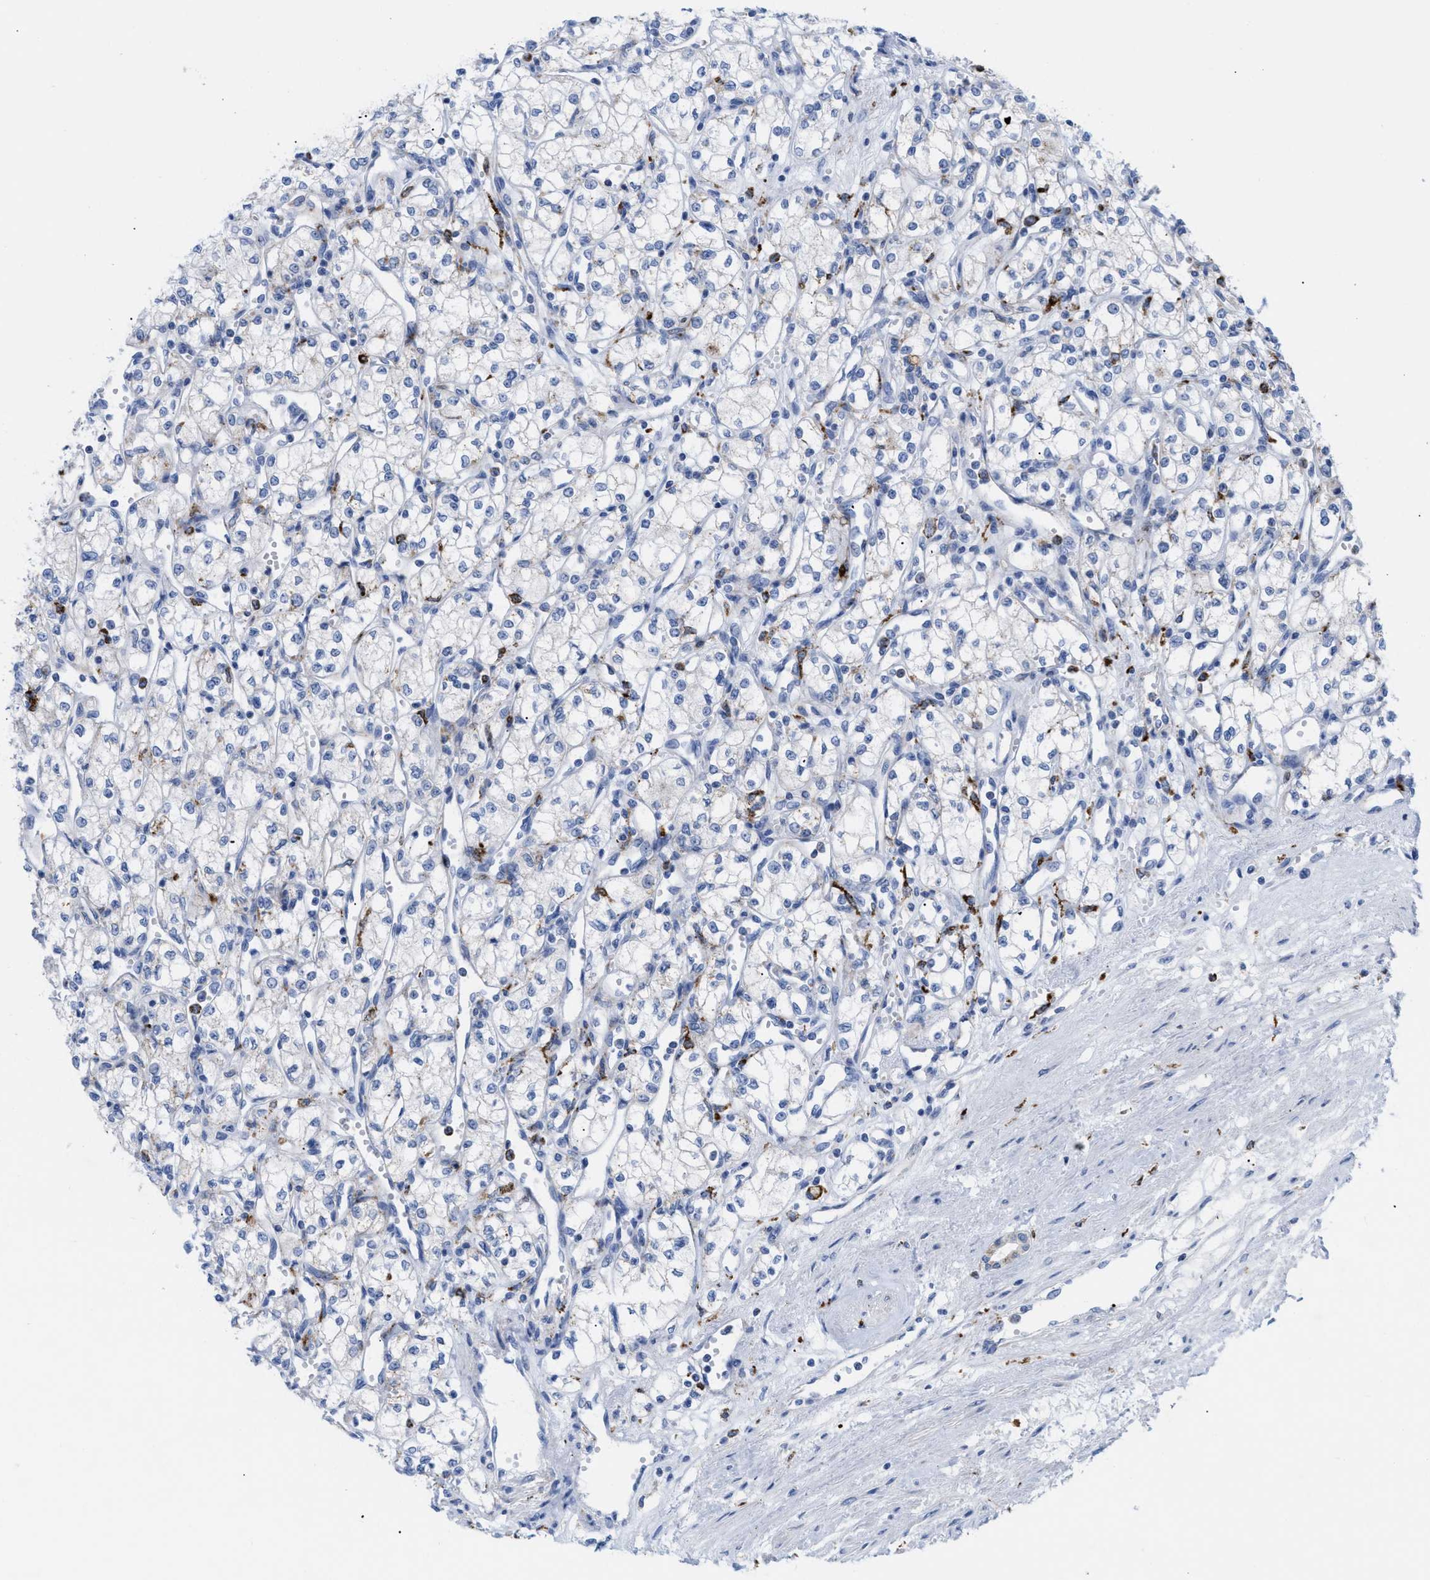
{"staining": {"intensity": "negative", "quantity": "none", "location": "none"}, "tissue": "renal cancer", "cell_type": "Tumor cells", "image_type": "cancer", "snomed": [{"axis": "morphology", "description": "Adenocarcinoma, NOS"}, {"axis": "topography", "description": "Kidney"}], "caption": "Tumor cells are negative for brown protein staining in renal adenocarcinoma.", "gene": "DRAM2", "patient": {"sex": "male", "age": 59}}